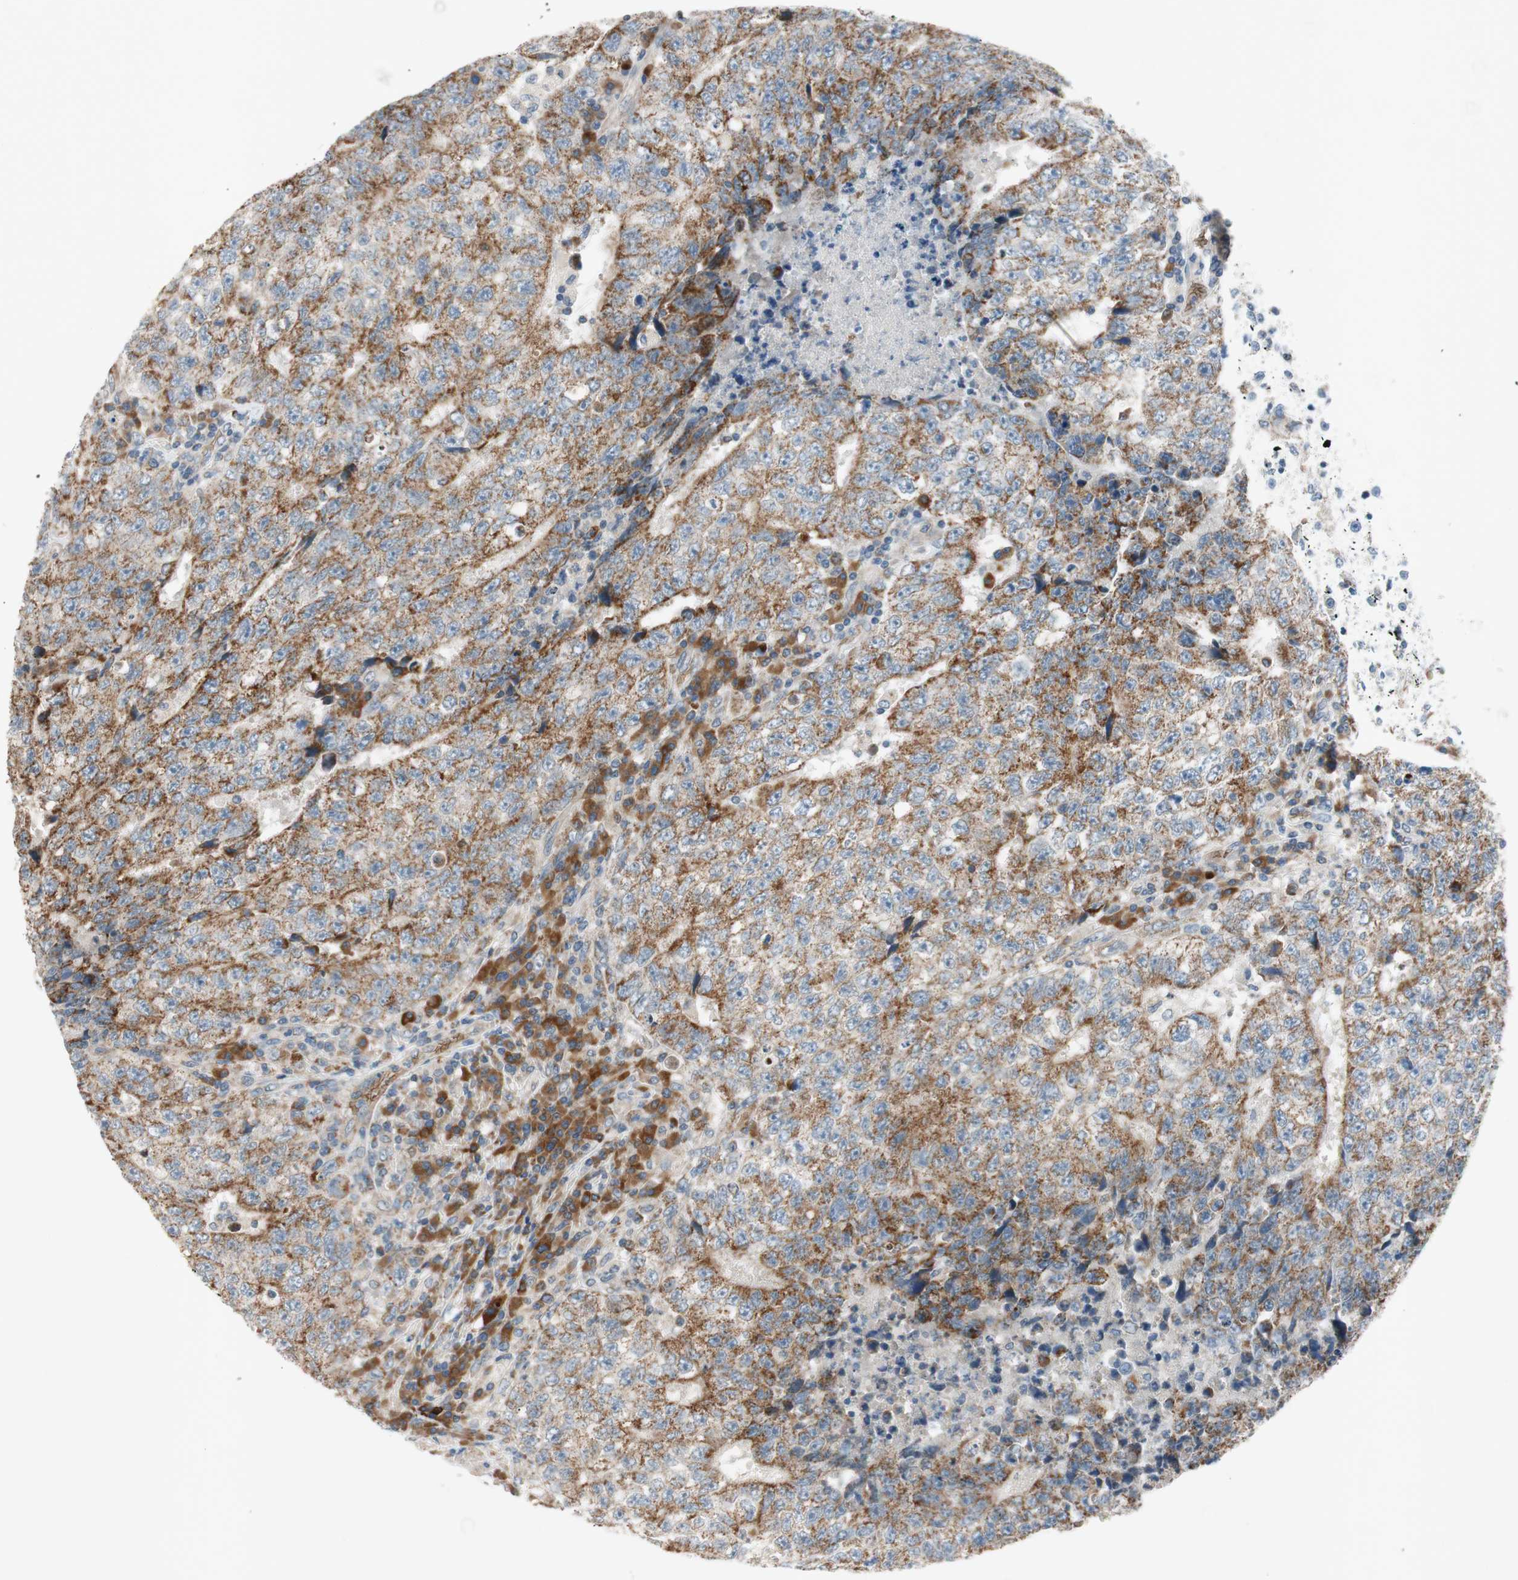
{"staining": {"intensity": "moderate", "quantity": ">75%", "location": "cytoplasmic/membranous"}, "tissue": "testis cancer", "cell_type": "Tumor cells", "image_type": "cancer", "snomed": [{"axis": "morphology", "description": "Necrosis, NOS"}, {"axis": "morphology", "description": "Carcinoma, Embryonal, NOS"}, {"axis": "topography", "description": "Testis"}], "caption": "IHC (DAB) staining of human testis cancer shows moderate cytoplasmic/membranous protein expression in about >75% of tumor cells.", "gene": "GYPC", "patient": {"sex": "male", "age": 19}}